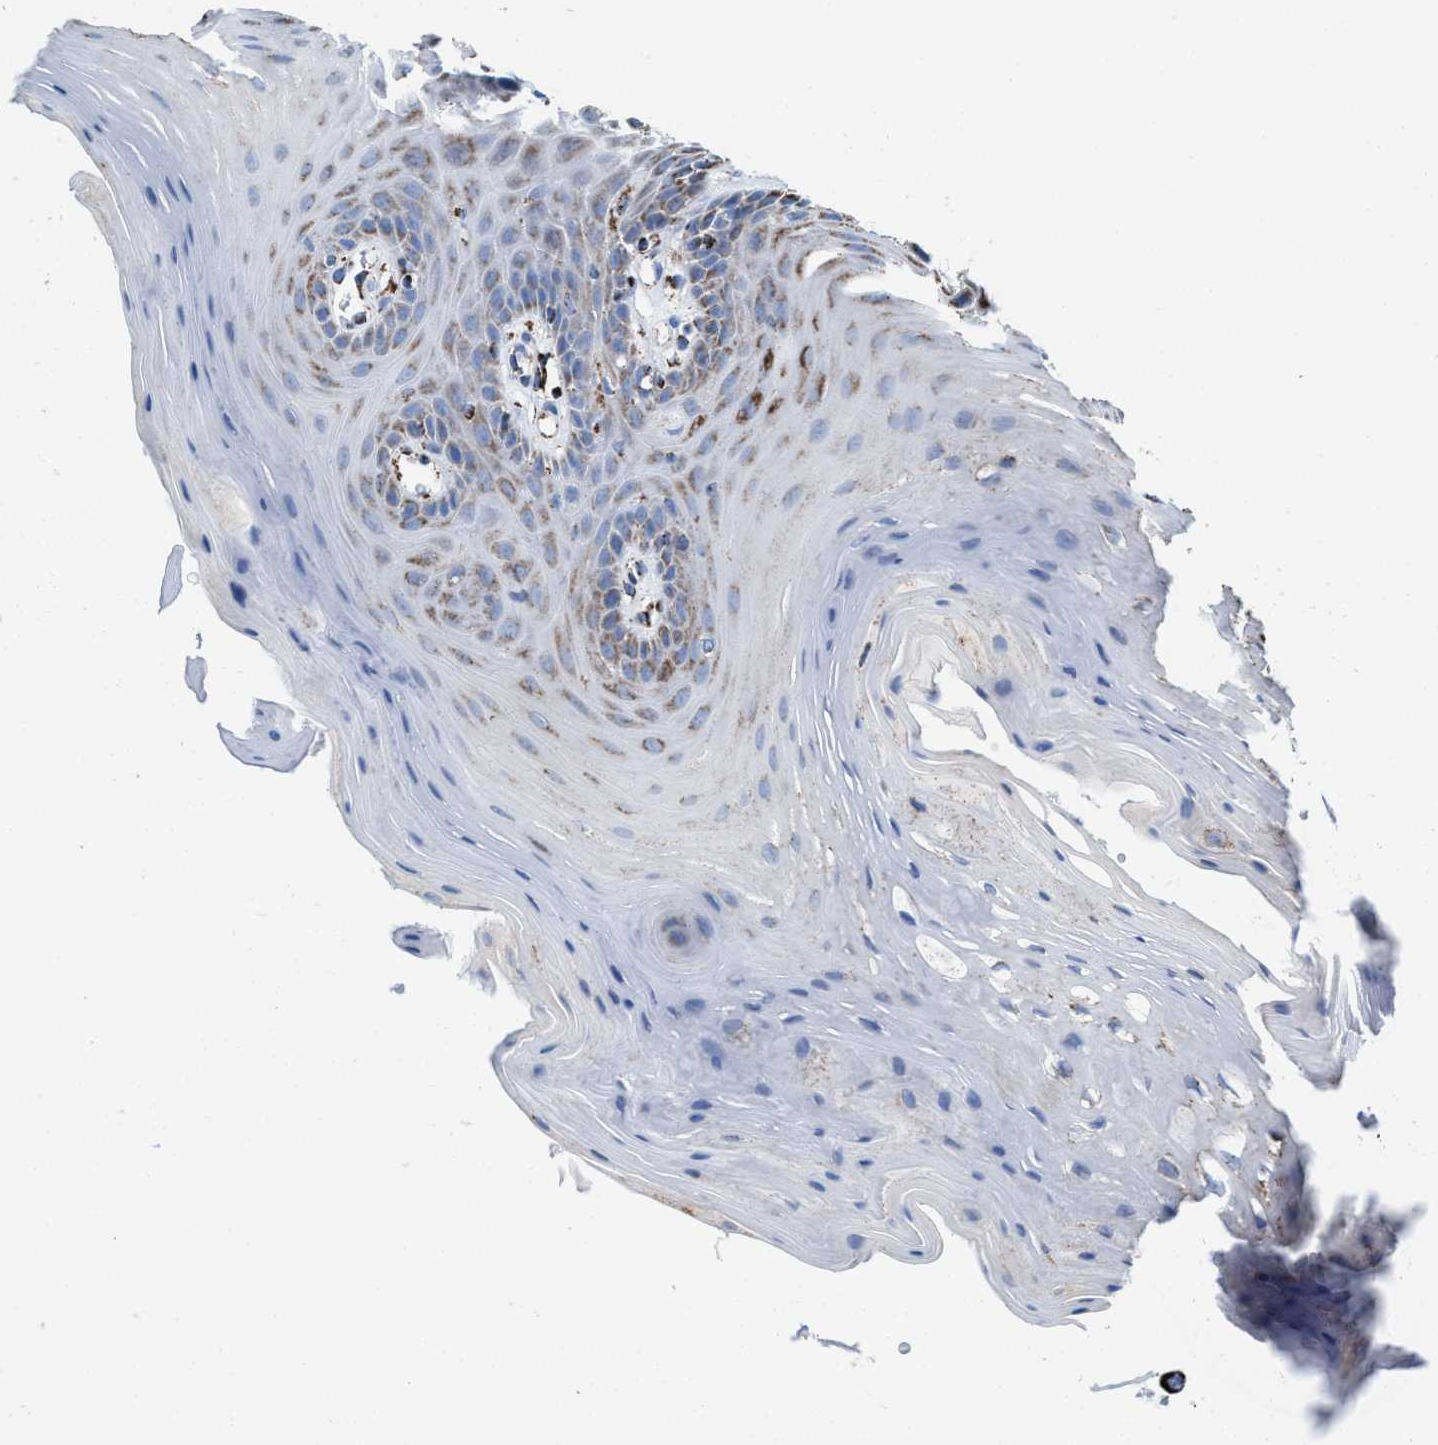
{"staining": {"intensity": "moderate", "quantity": "25%-75%", "location": "cytoplasmic/membranous"}, "tissue": "oral mucosa", "cell_type": "Squamous epithelial cells", "image_type": "normal", "snomed": [{"axis": "morphology", "description": "Normal tissue, NOS"}, {"axis": "morphology", "description": "Squamous cell carcinoma, NOS"}, {"axis": "topography", "description": "Oral tissue"}, {"axis": "topography", "description": "Head-Neck"}], "caption": "A high-resolution micrograph shows immunohistochemistry staining of normal oral mucosa, which reveals moderate cytoplasmic/membranous staining in approximately 25%-75% of squamous epithelial cells.", "gene": "ECHS1", "patient": {"sex": "male", "age": 71}}